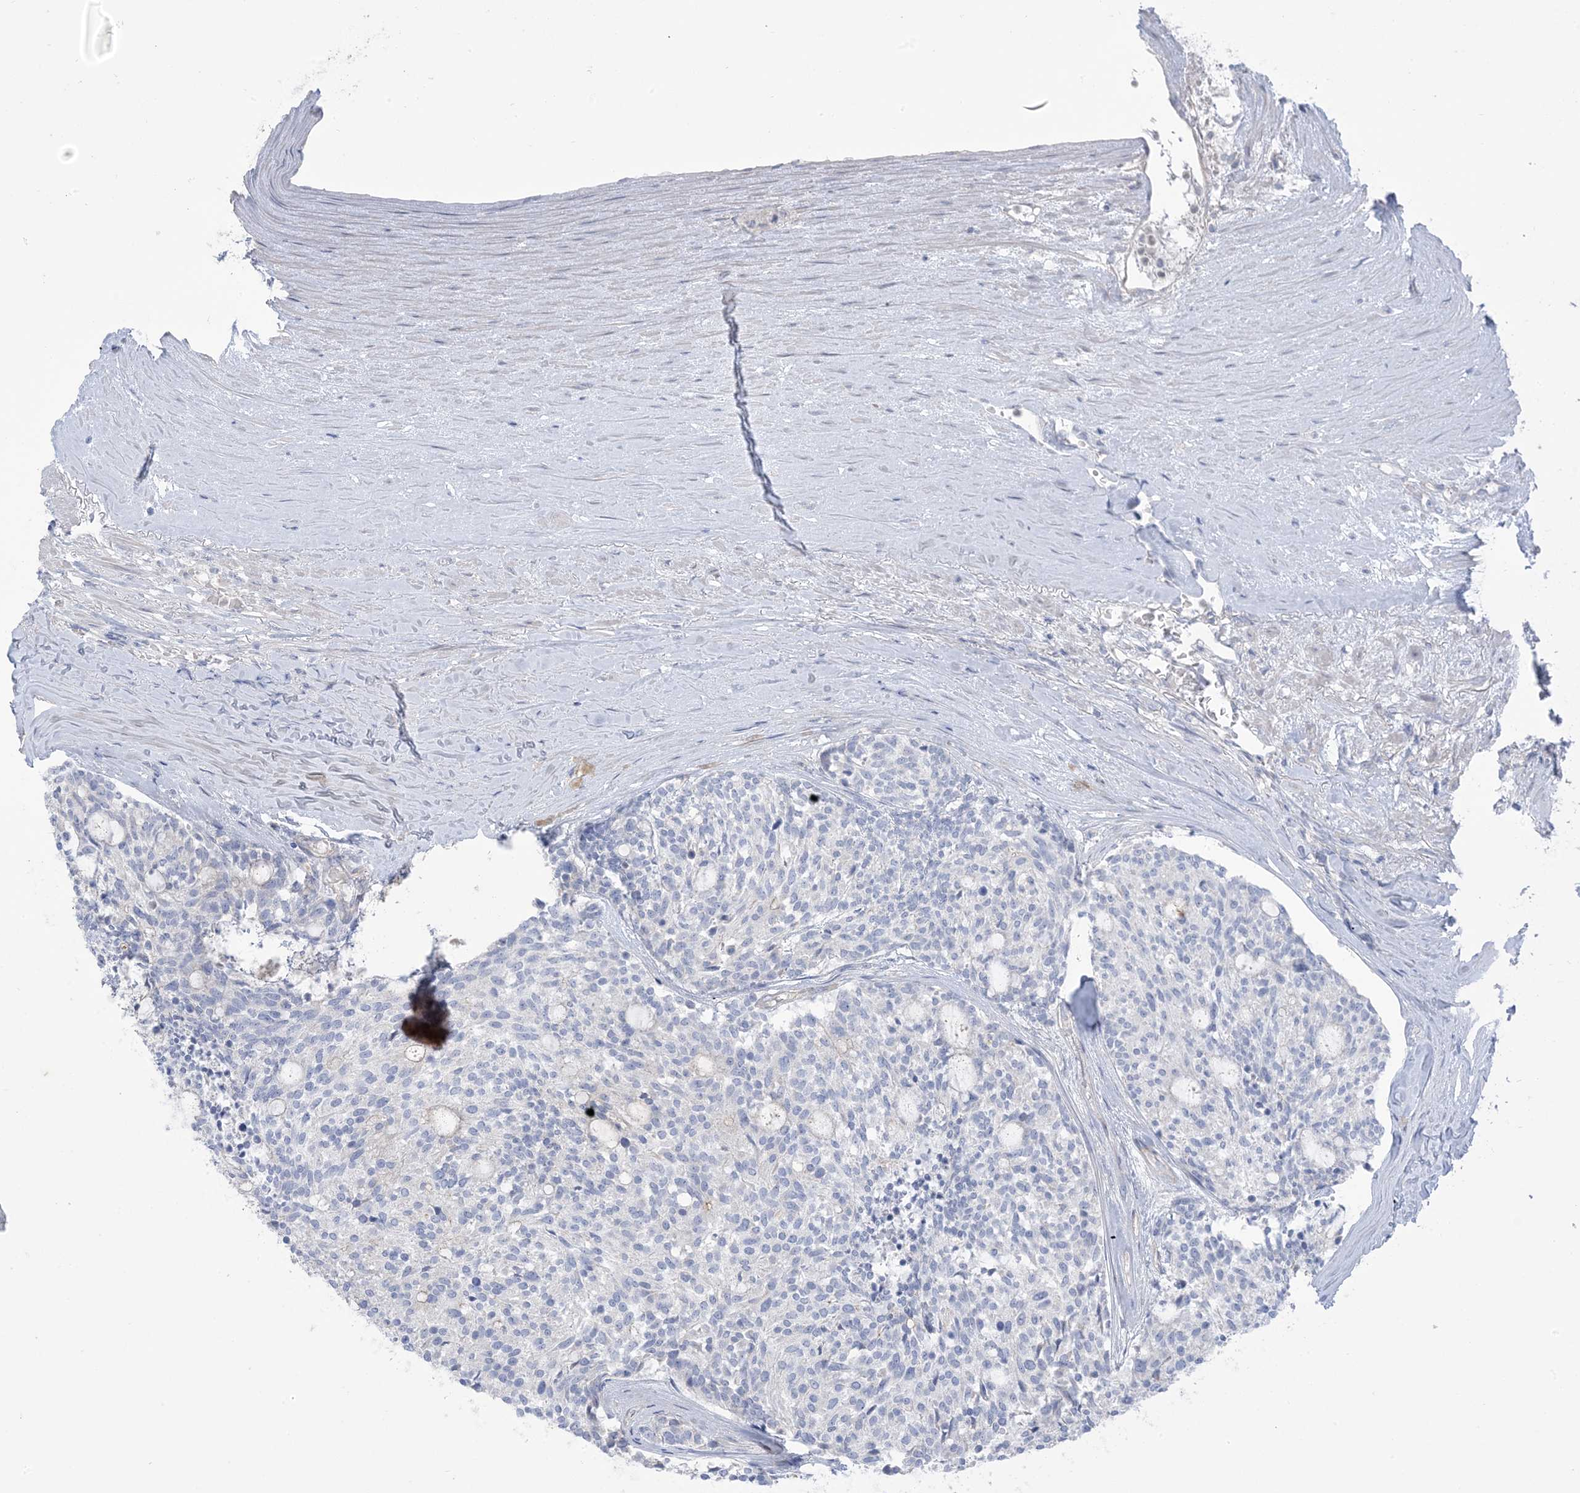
{"staining": {"intensity": "negative", "quantity": "none", "location": "none"}, "tissue": "carcinoid", "cell_type": "Tumor cells", "image_type": "cancer", "snomed": [{"axis": "morphology", "description": "Carcinoid, malignant, NOS"}, {"axis": "topography", "description": "Pancreas"}], "caption": "This is an immunohistochemistry (IHC) micrograph of carcinoid (malignant). There is no positivity in tumor cells.", "gene": "MTHFD2L", "patient": {"sex": "female", "age": 54}}